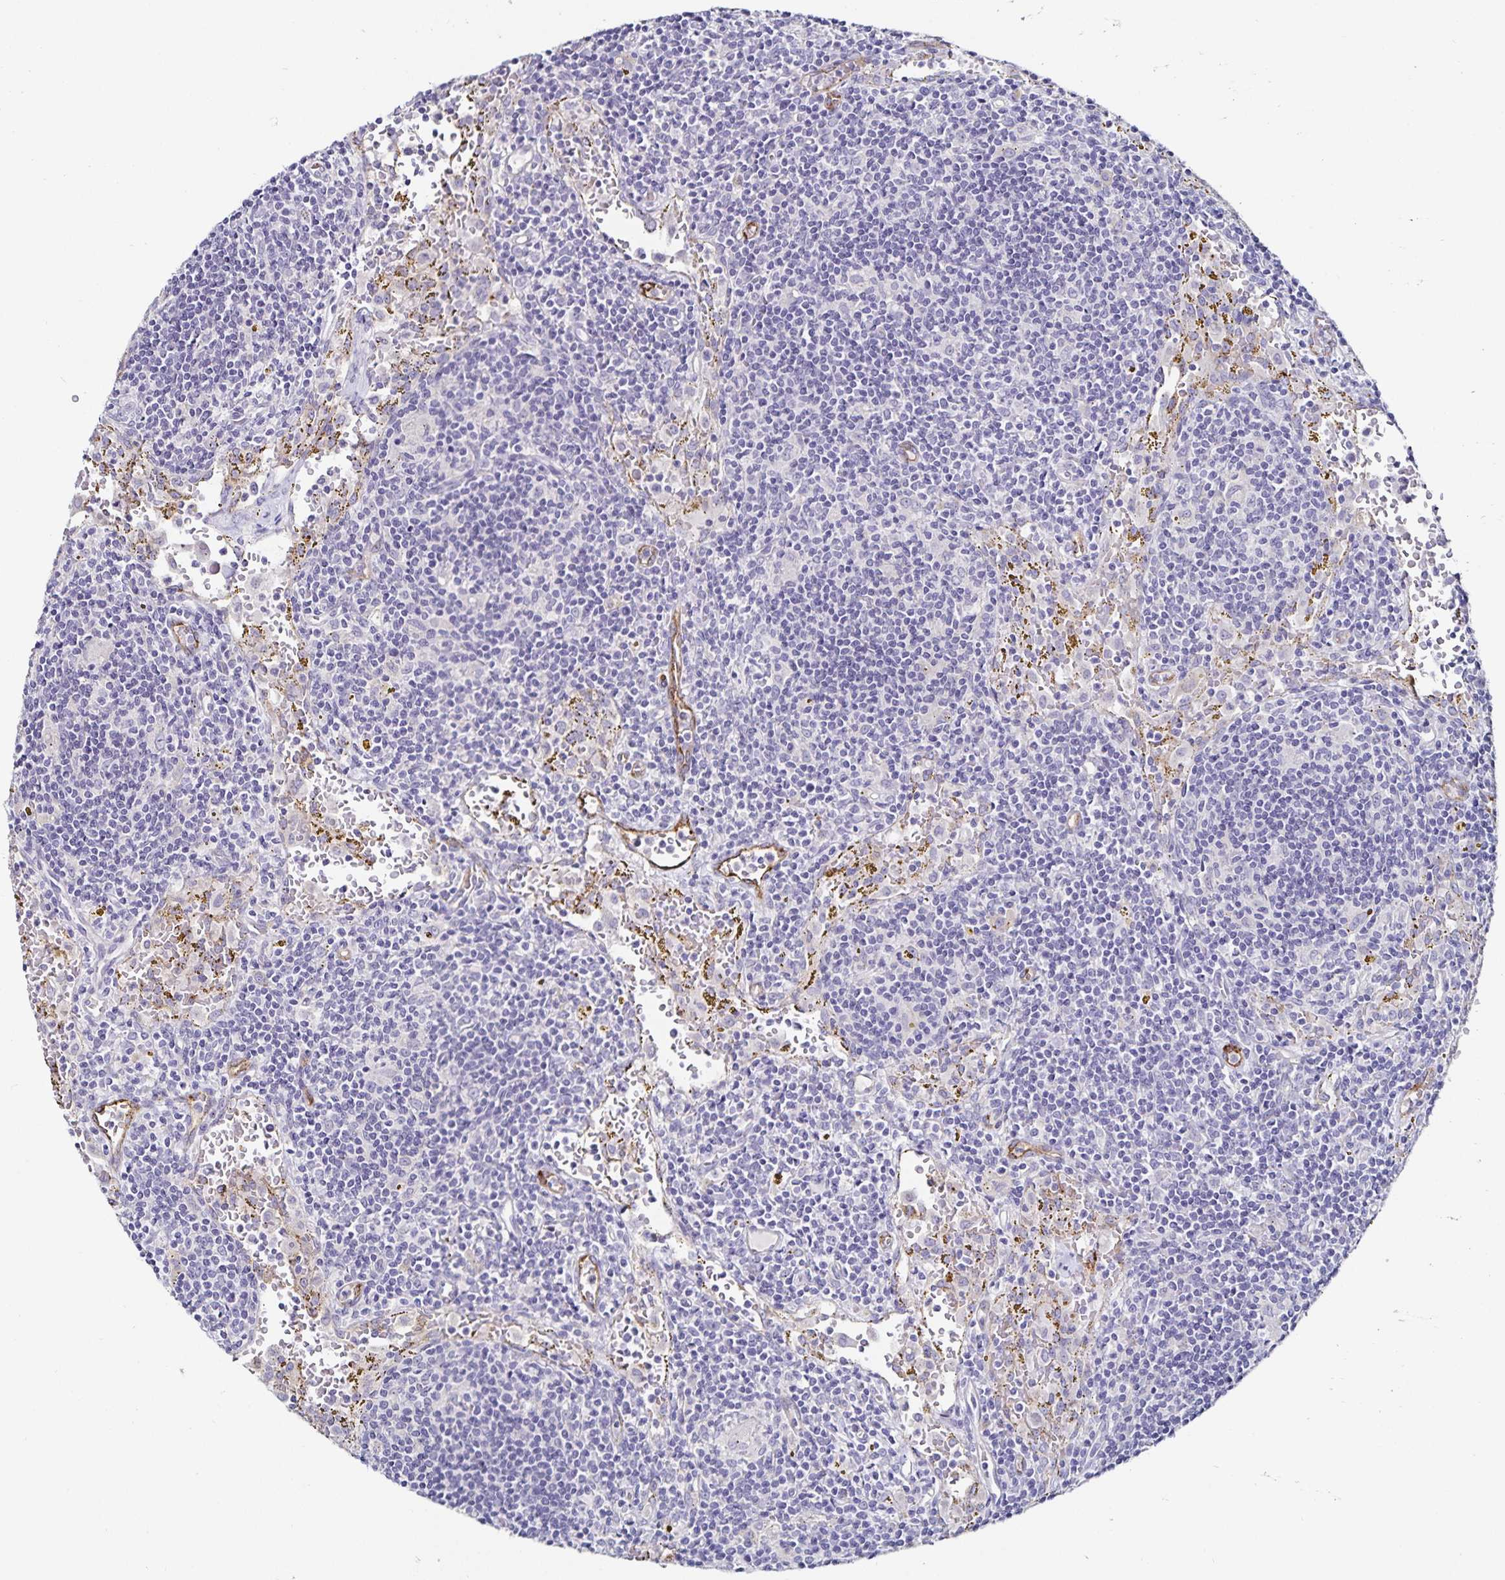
{"staining": {"intensity": "negative", "quantity": "none", "location": "none"}, "tissue": "lymphoma", "cell_type": "Tumor cells", "image_type": "cancer", "snomed": [{"axis": "morphology", "description": "Malignant lymphoma, non-Hodgkin's type, Low grade"}, {"axis": "topography", "description": "Spleen"}], "caption": "This is a micrograph of immunohistochemistry staining of lymphoma, which shows no staining in tumor cells.", "gene": "TSPAN7", "patient": {"sex": "female", "age": 70}}